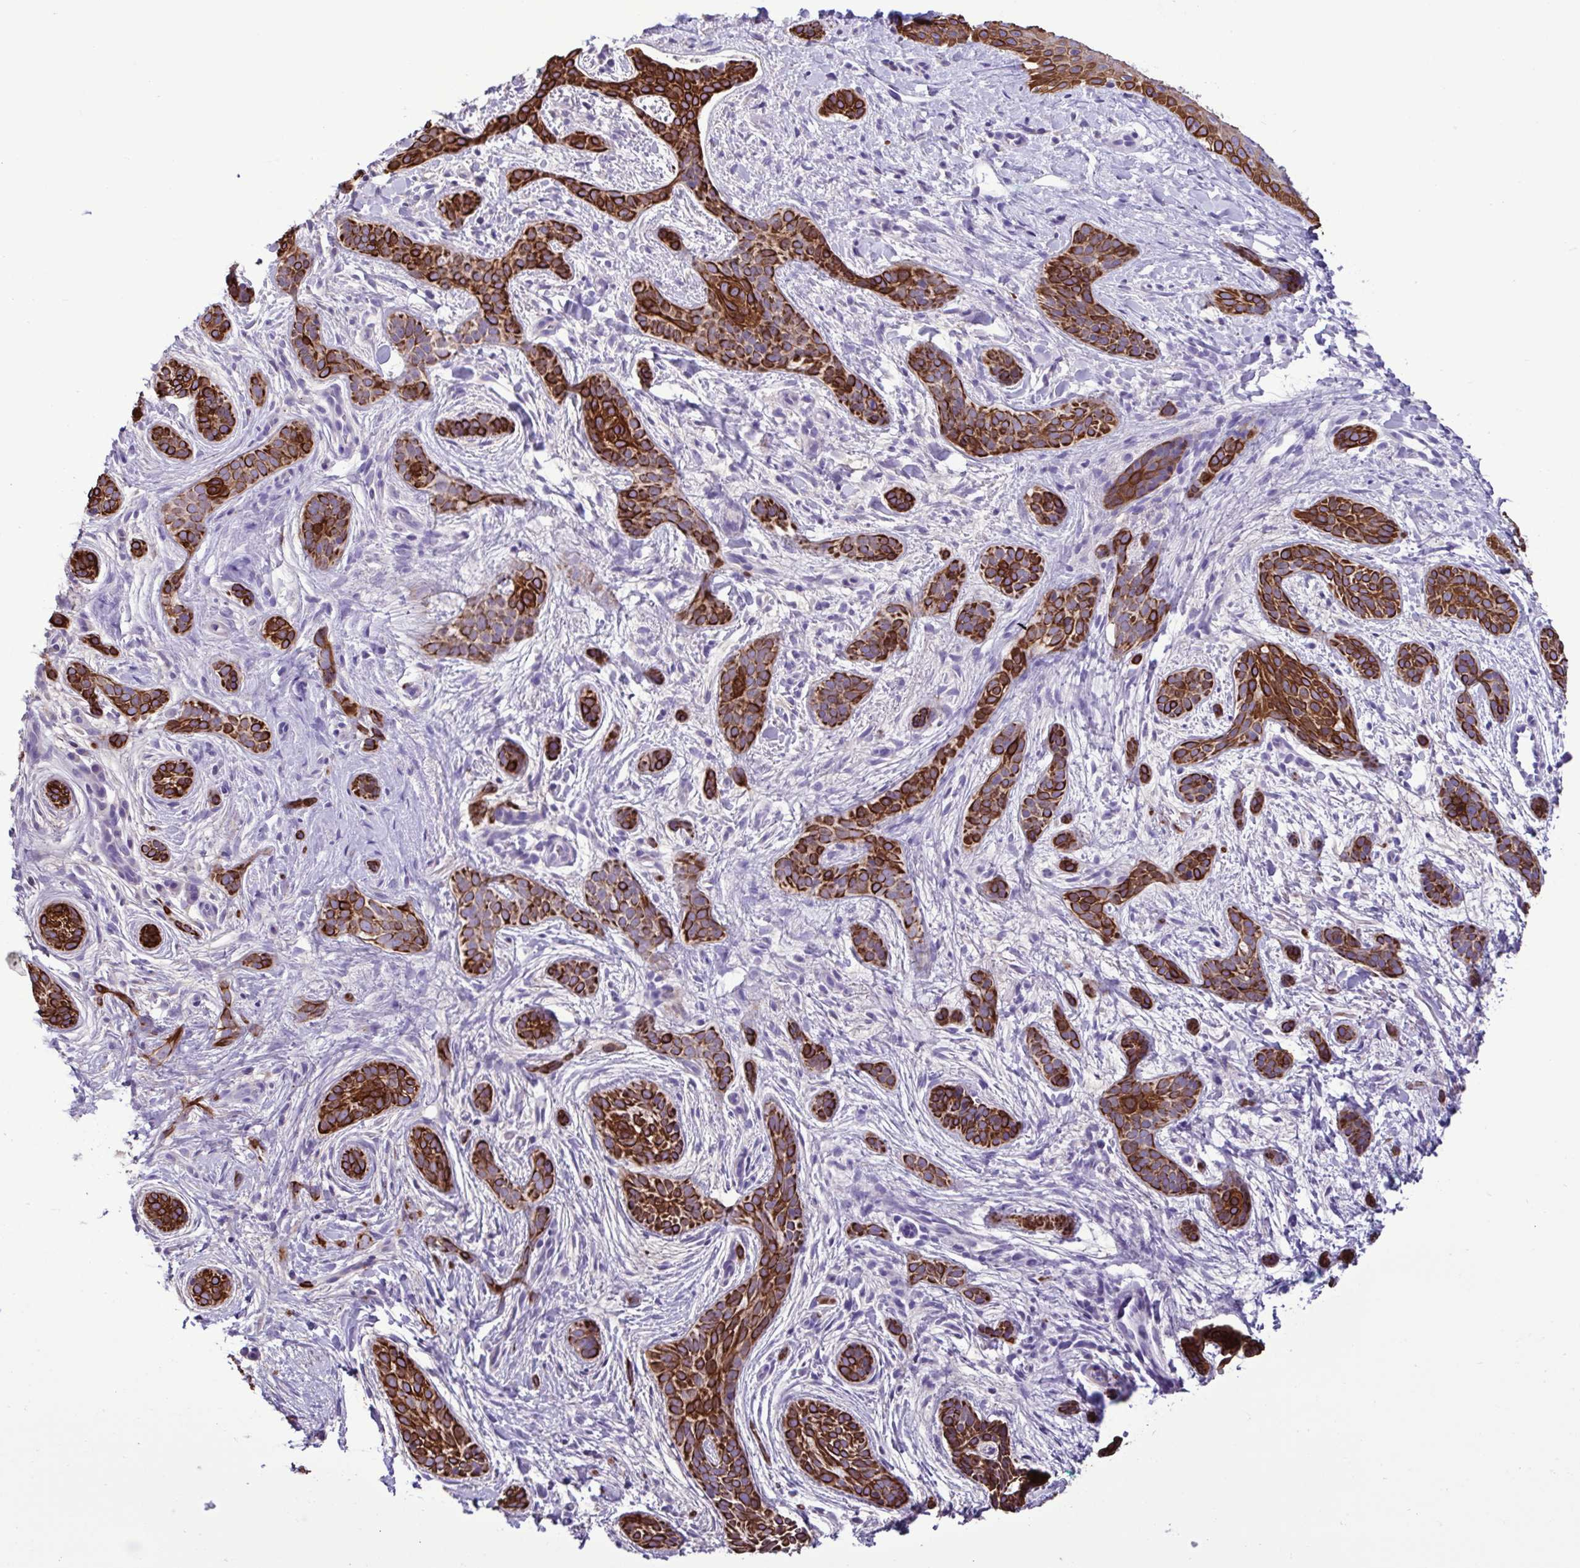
{"staining": {"intensity": "strong", "quantity": ">75%", "location": "cytoplasmic/membranous"}, "tissue": "skin cancer", "cell_type": "Tumor cells", "image_type": "cancer", "snomed": [{"axis": "morphology", "description": "Basal cell carcinoma"}, {"axis": "topography", "description": "Skin"}], "caption": "Brown immunohistochemical staining in human skin basal cell carcinoma demonstrates strong cytoplasmic/membranous positivity in about >75% of tumor cells. (DAB (3,3'-diaminobenzidine) = brown stain, brightfield microscopy at high magnification).", "gene": "PLA2G4E", "patient": {"sex": "male", "age": 63}}